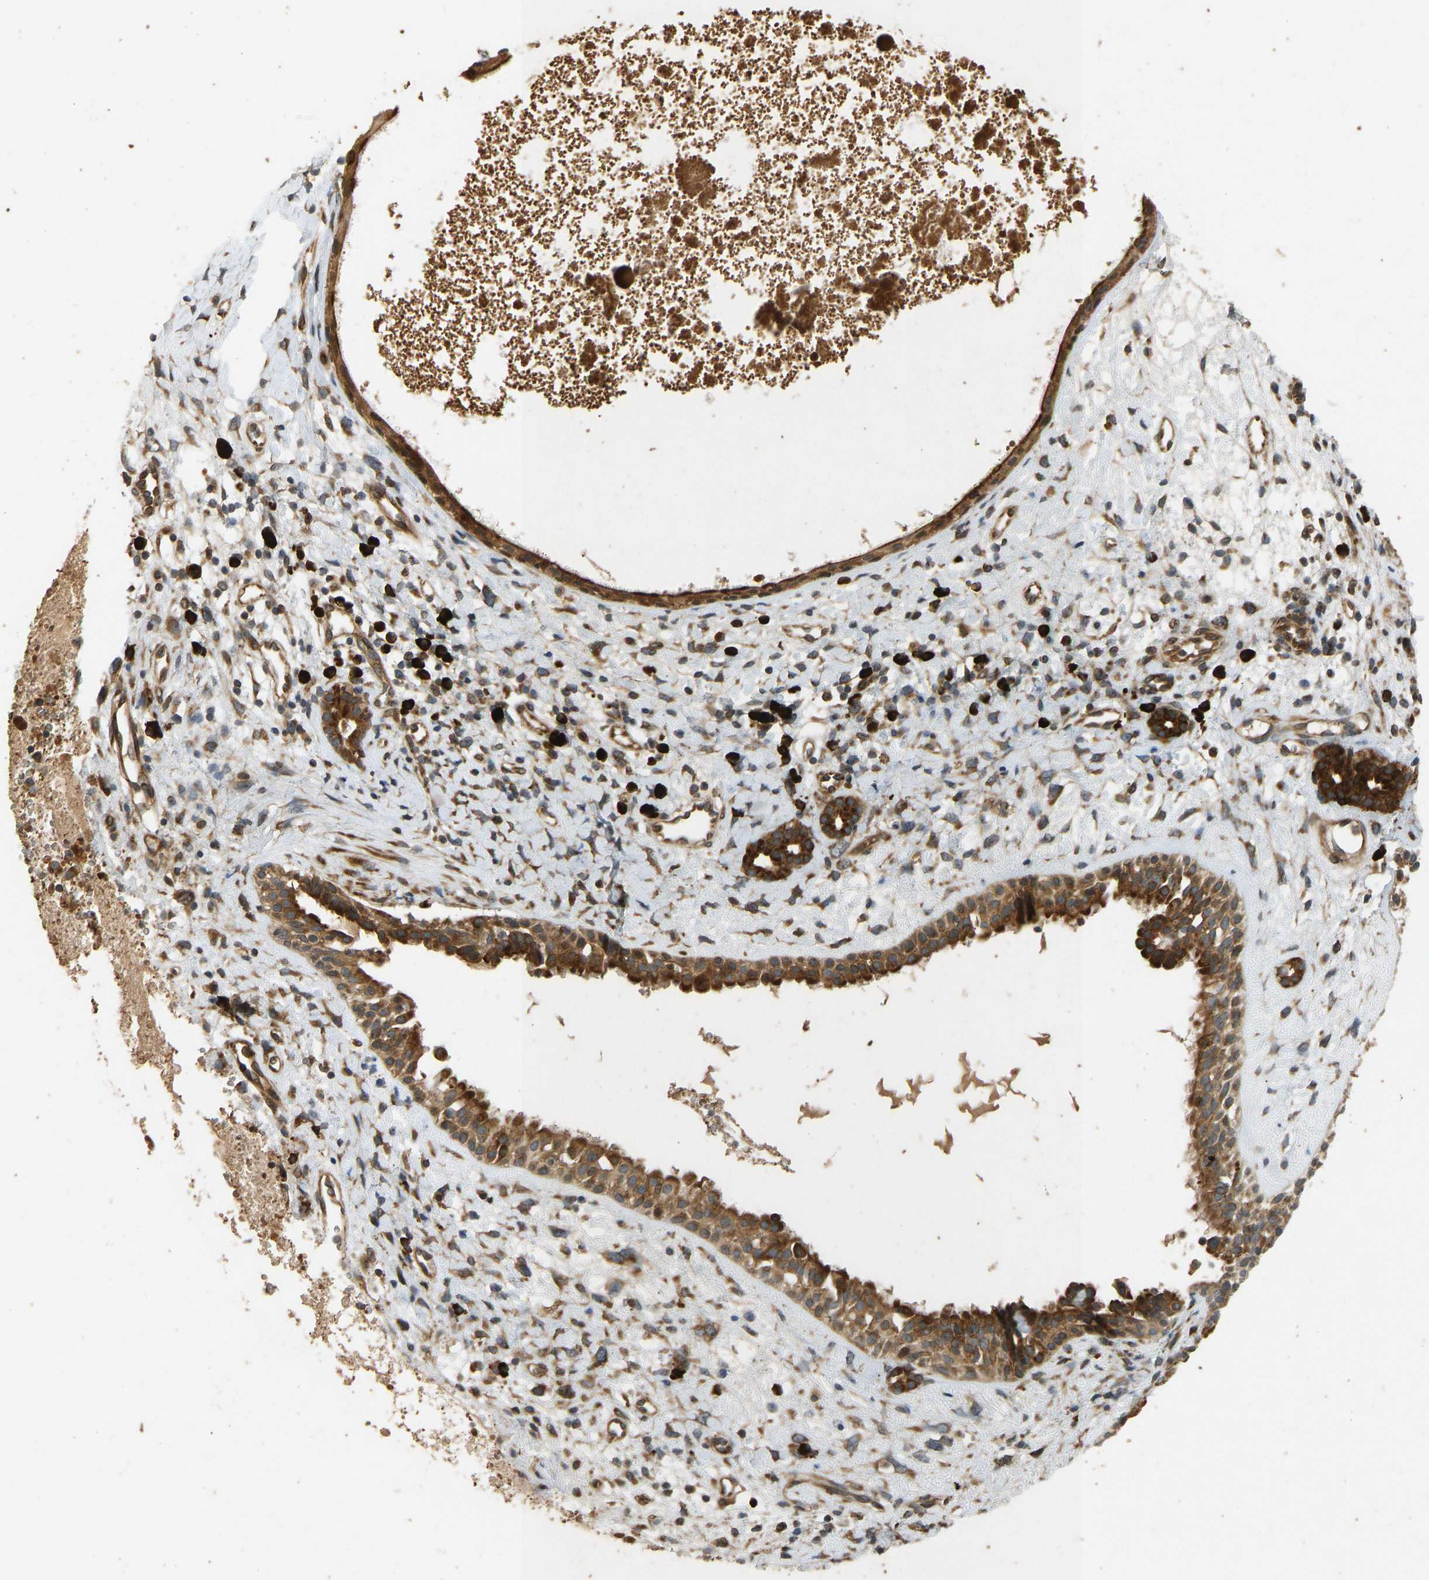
{"staining": {"intensity": "strong", "quantity": ">75%", "location": "cytoplasmic/membranous"}, "tissue": "nasopharynx", "cell_type": "Respiratory epithelial cells", "image_type": "normal", "snomed": [{"axis": "morphology", "description": "Normal tissue, NOS"}, {"axis": "topography", "description": "Nasopharynx"}], "caption": "Immunohistochemistry (IHC) image of unremarkable human nasopharynx stained for a protein (brown), which reveals high levels of strong cytoplasmic/membranous positivity in about >75% of respiratory epithelial cells.", "gene": "RPN2", "patient": {"sex": "male", "age": 22}}